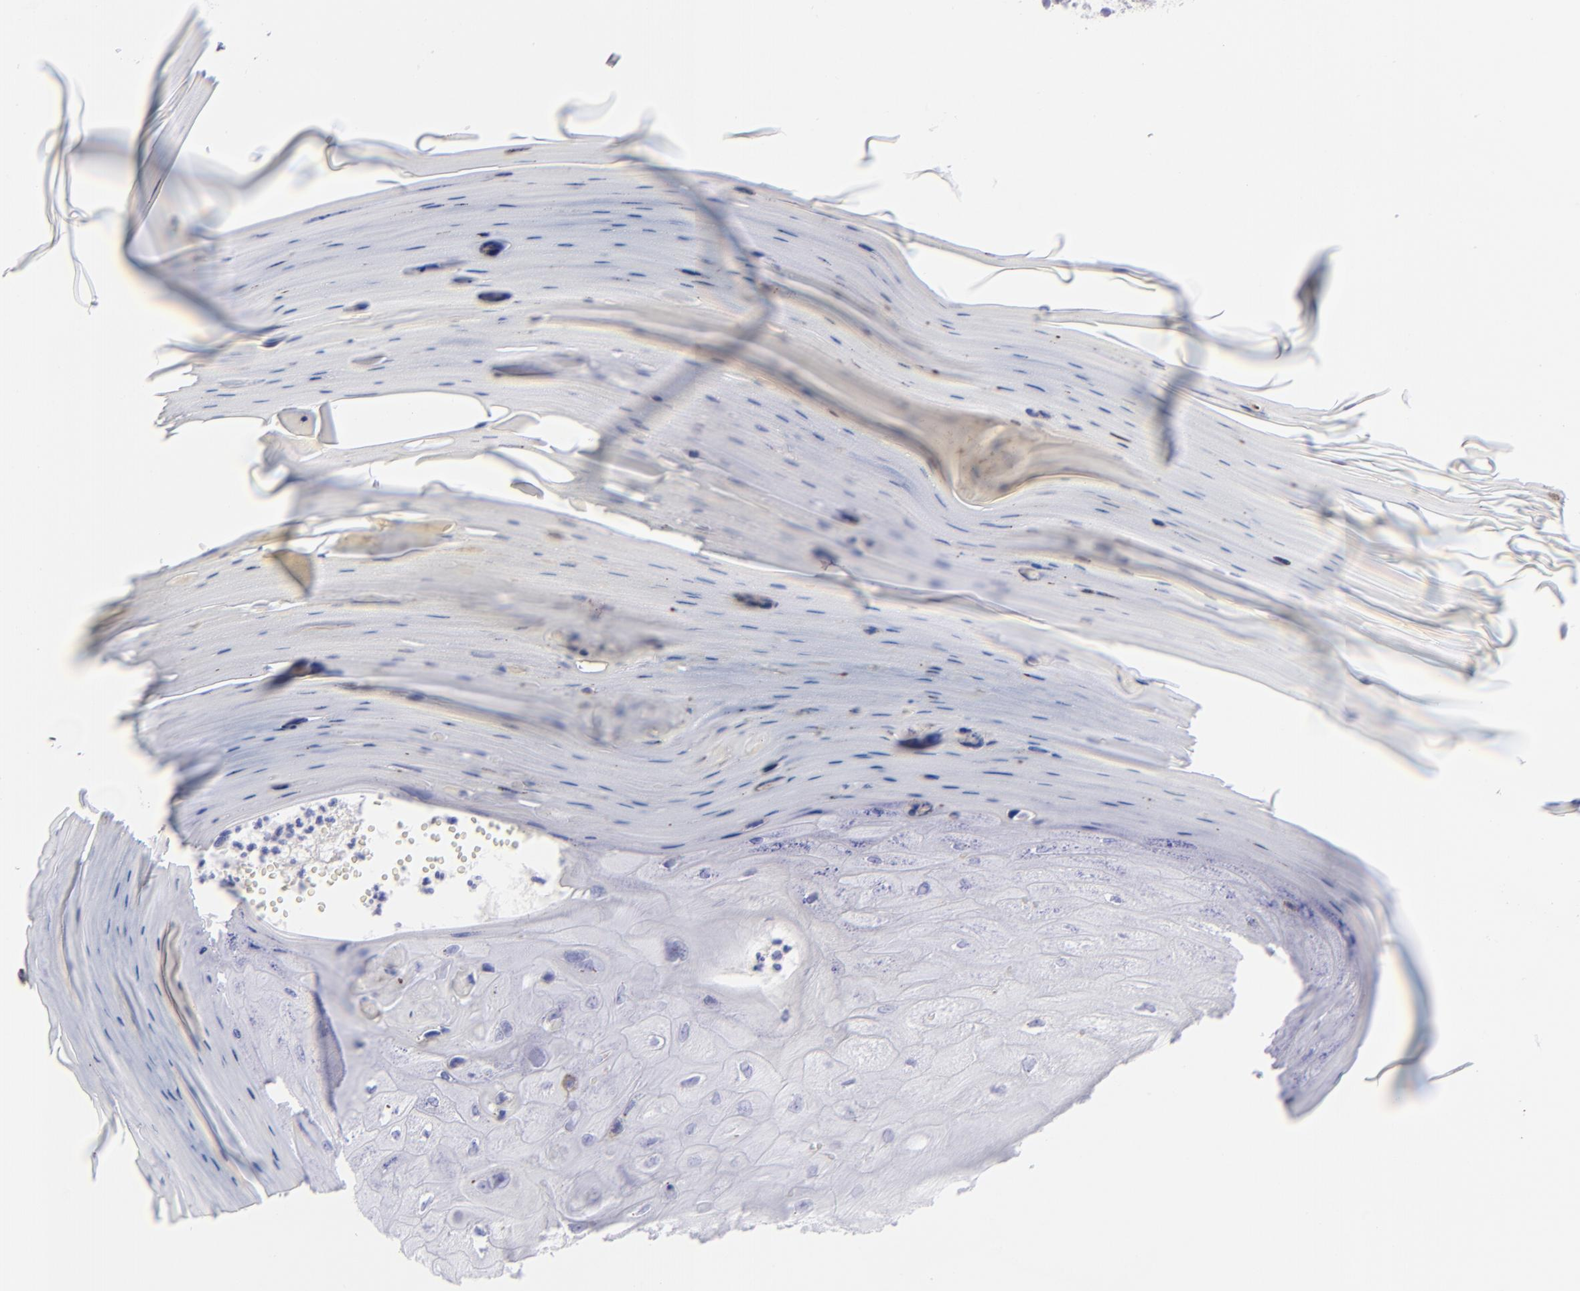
{"staining": {"intensity": "negative", "quantity": "none", "location": "none"}, "tissue": "melanoma", "cell_type": "Tumor cells", "image_type": "cancer", "snomed": [{"axis": "morphology", "description": "Malignant melanoma, NOS"}, {"axis": "topography", "description": "Skin"}], "caption": "Immunohistochemistry micrograph of melanoma stained for a protein (brown), which exhibits no staining in tumor cells.", "gene": "SLC1A2", "patient": {"sex": "female", "age": 82}}